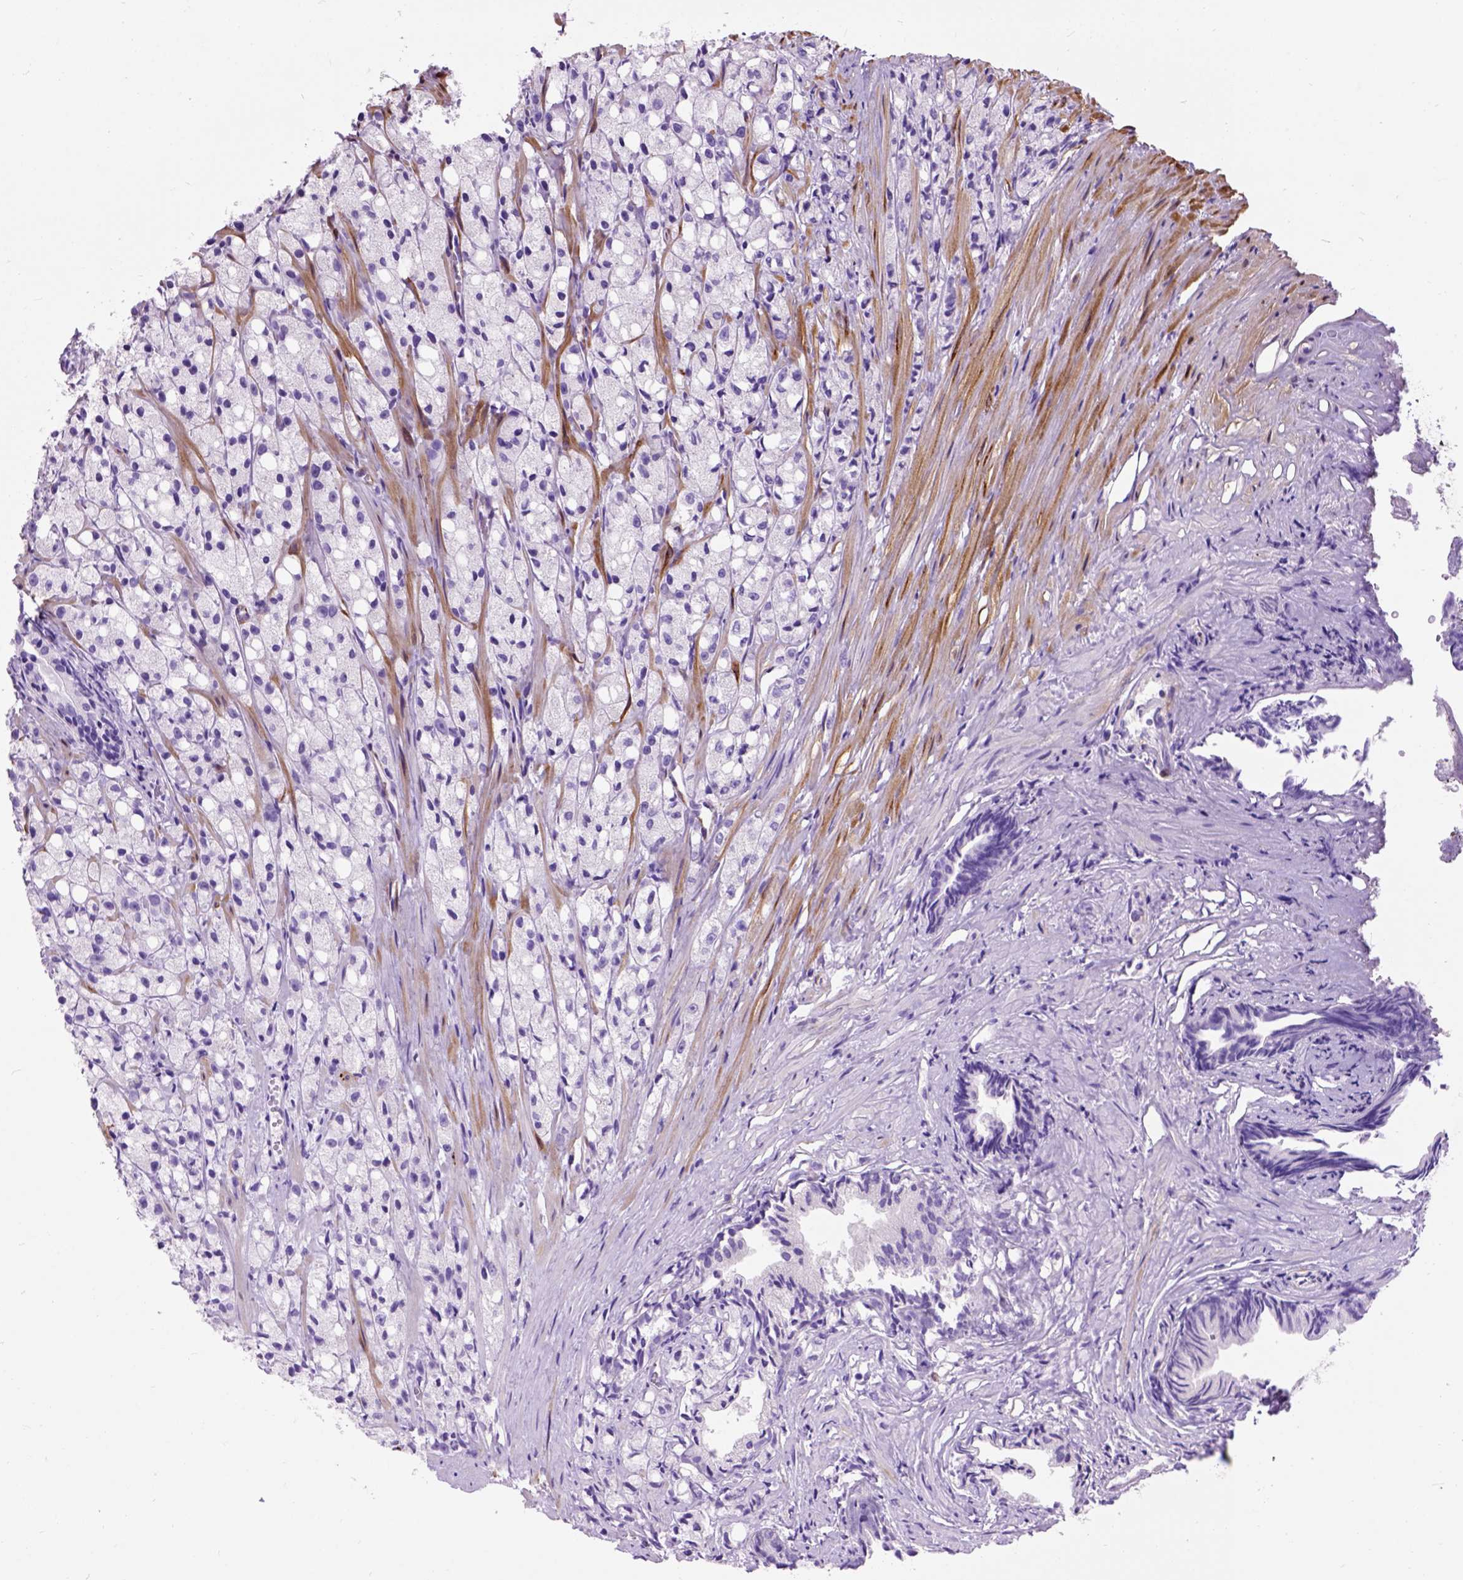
{"staining": {"intensity": "negative", "quantity": "none", "location": "none"}, "tissue": "prostate cancer", "cell_type": "Tumor cells", "image_type": "cancer", "snomed": [{"axis": "morphology", "description": "Adenocarcinoma, High grade"}, {"axis": "topography", "description": "Prostate"}], "caption": "A photomicrograph of prostate cancer stained for a protein reveals no brown staining in tumor cells. (DAB (3,3'-diaminobenzidine) immunohistochemistry (IHC) visualized using brightfield microscopy, high magnification).", "gene": "MAPT", "patient": {"sex": "male", "age": 75}}